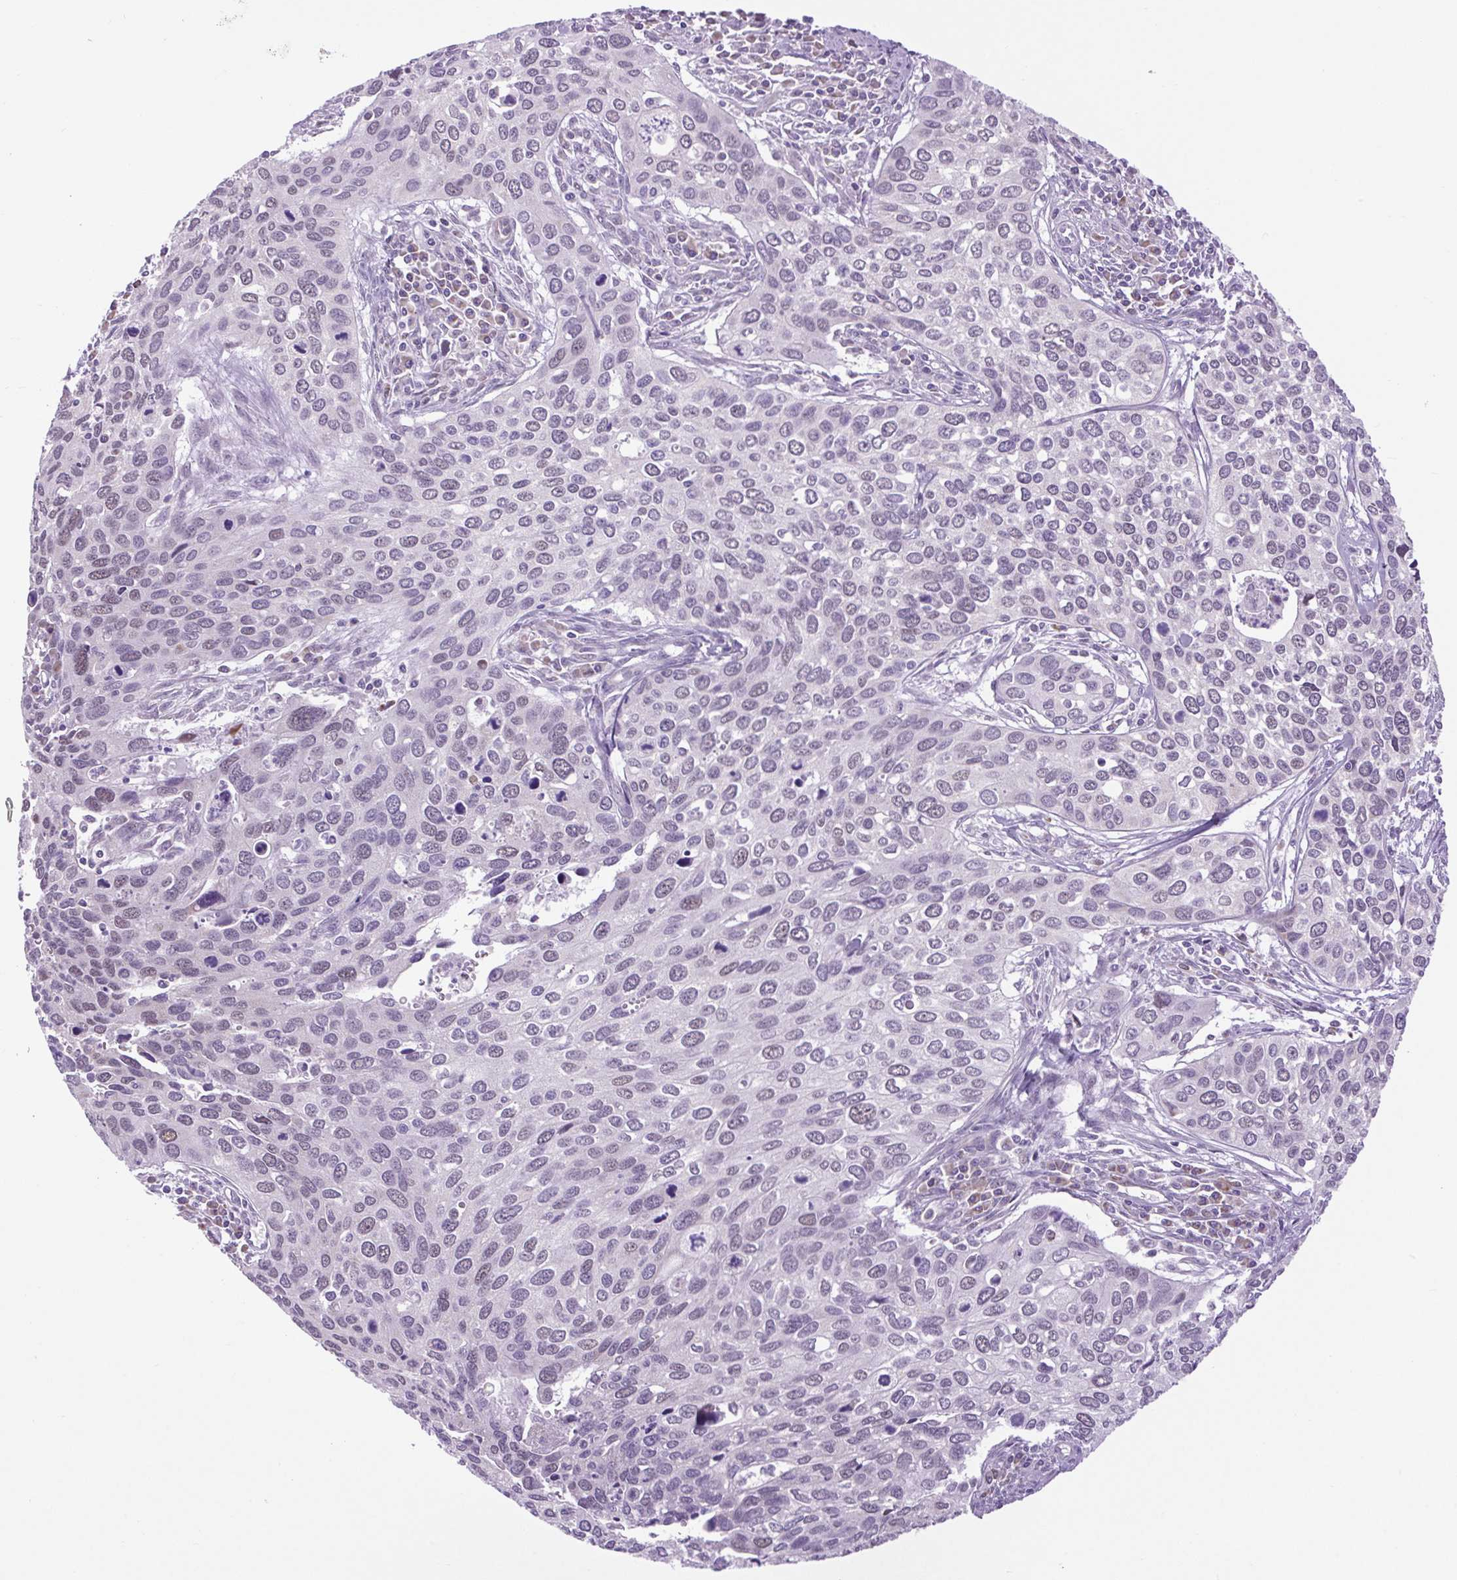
{"staining": {"intensity": "weak", "quantity": "25%-75%", "location": "nuclear"}, "tissue": "cervical cancer", "cell_type": "Tumor cells", "image_type": "cancer", "snomed": [{"axis": "morphology", "description": "Squamous cell carcinoma, NOS"}, {"axis": "topography", "description": "Cervix"}], "caption": "A brown stain shows weak nuclear staining of a protein in cervical cancer tumor cells.", "gene": "SCO2", "patient": {"sex": "female", "age": 55}}